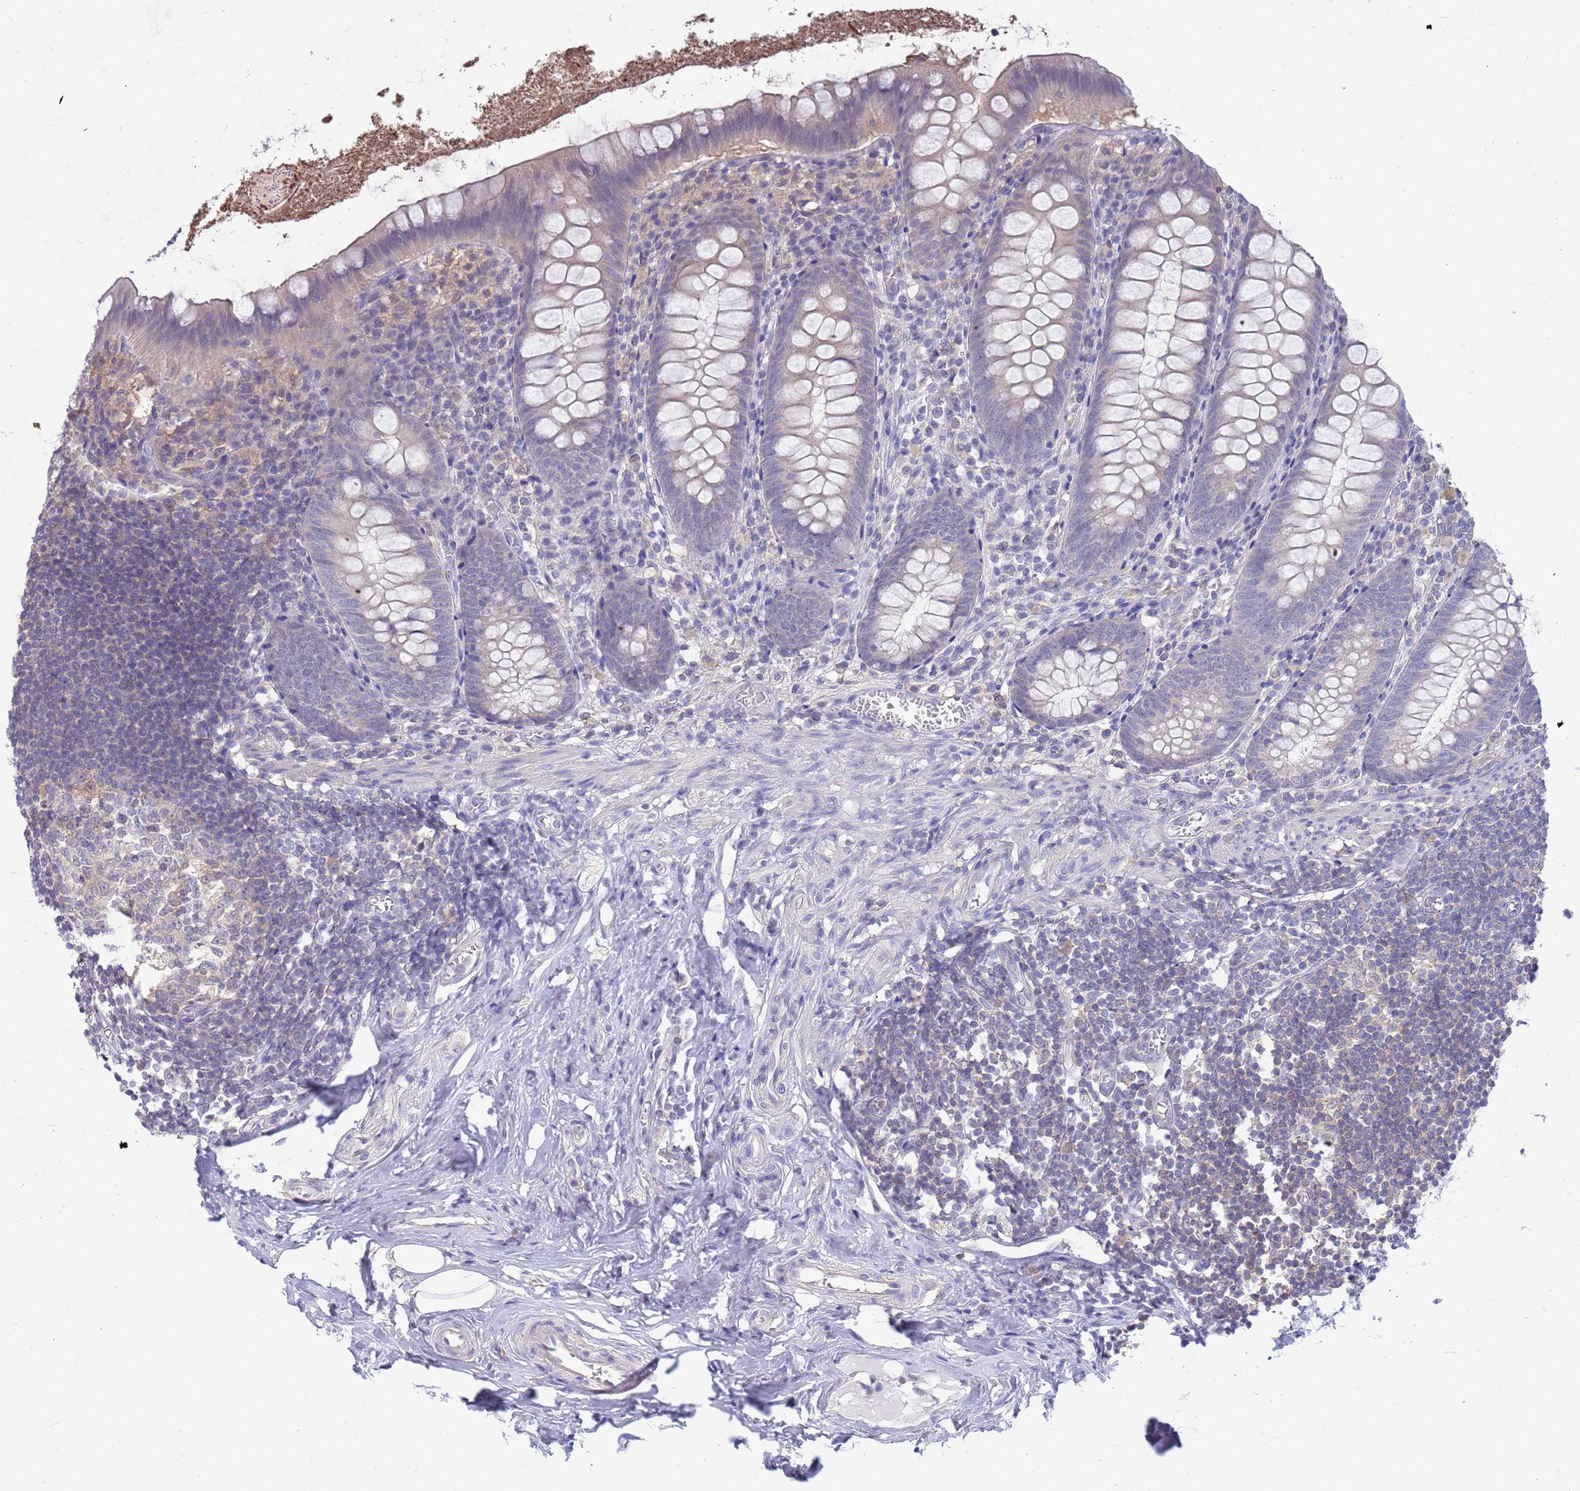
{"staining": {"intensity": "negative", "quantity": "none", "location": "none"}, "tissue": "appendix", "cell_type": "Glandular cells", "image_type": "normal", "snomed": [{"axis": "morphology", "description": "Normal tissue, NOS"}, {"axis": "topography", "description": "Appendix"}], "caption": "This is an immunohistochemistry histopathology image of benign human appendix. There is no positivity in glandular cells.", "gene": "AP5S1", "patient": {"sex": "female", "age": 51}}